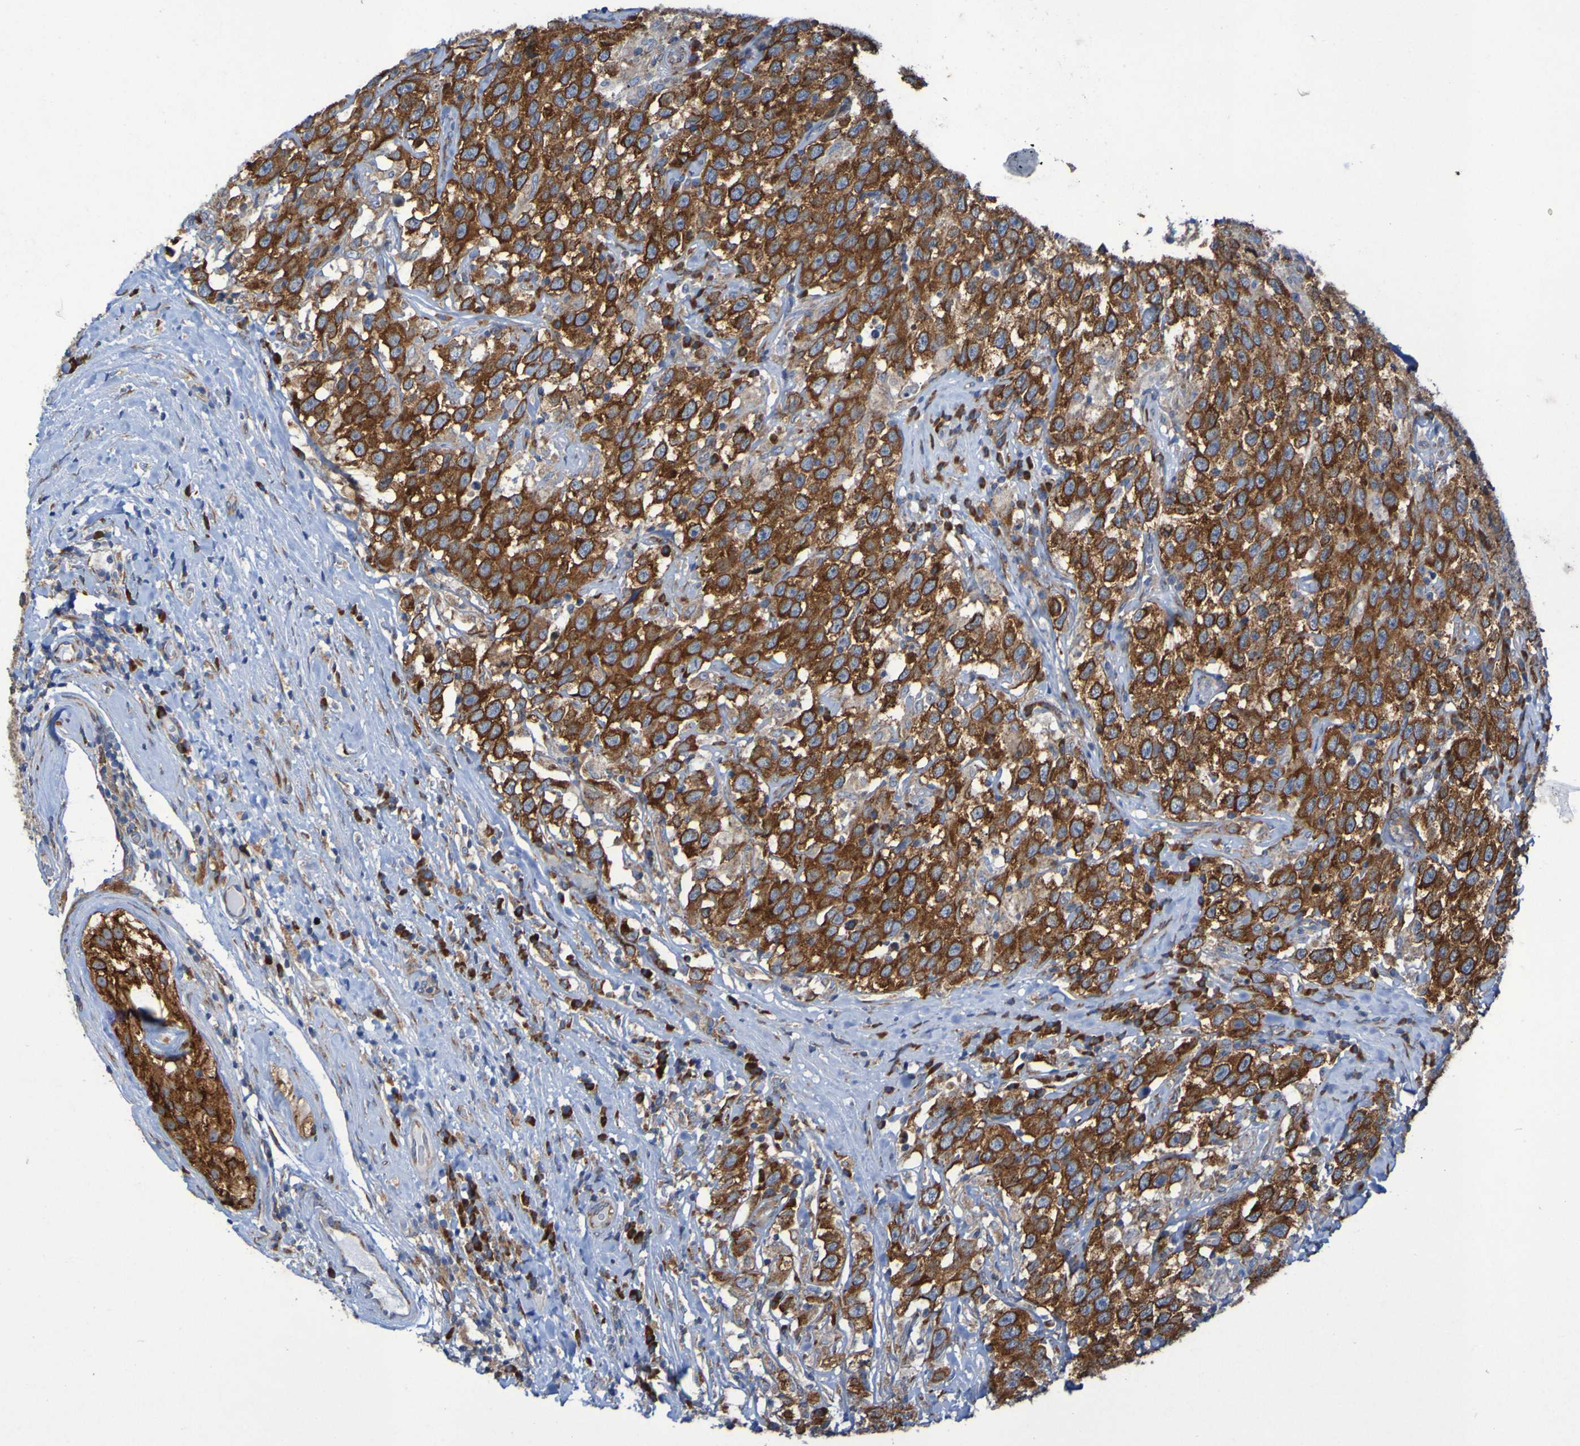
{"staining": {"intensity": "strong", "quantity": ">75%", "location": "cytoplasmic/membranous"}, "tissue": "testis cancer", "cell_type": "Tumor cells", "image_type": "cancer", "snomed": [{"axis": "morphology", "description": "Seminoma, NOS"}, {"axis": "topography", "description": "Testis"}], "caption": "Immunohistochemical staining of human seminoma (testis) reveals high levels of strong cytoplasmic/membranous protein staining in about >75% of tumor cells. Nuclei are stained in blue.", "gene": "FKBP3", "patient": {"sex": "male", "age": 41}}